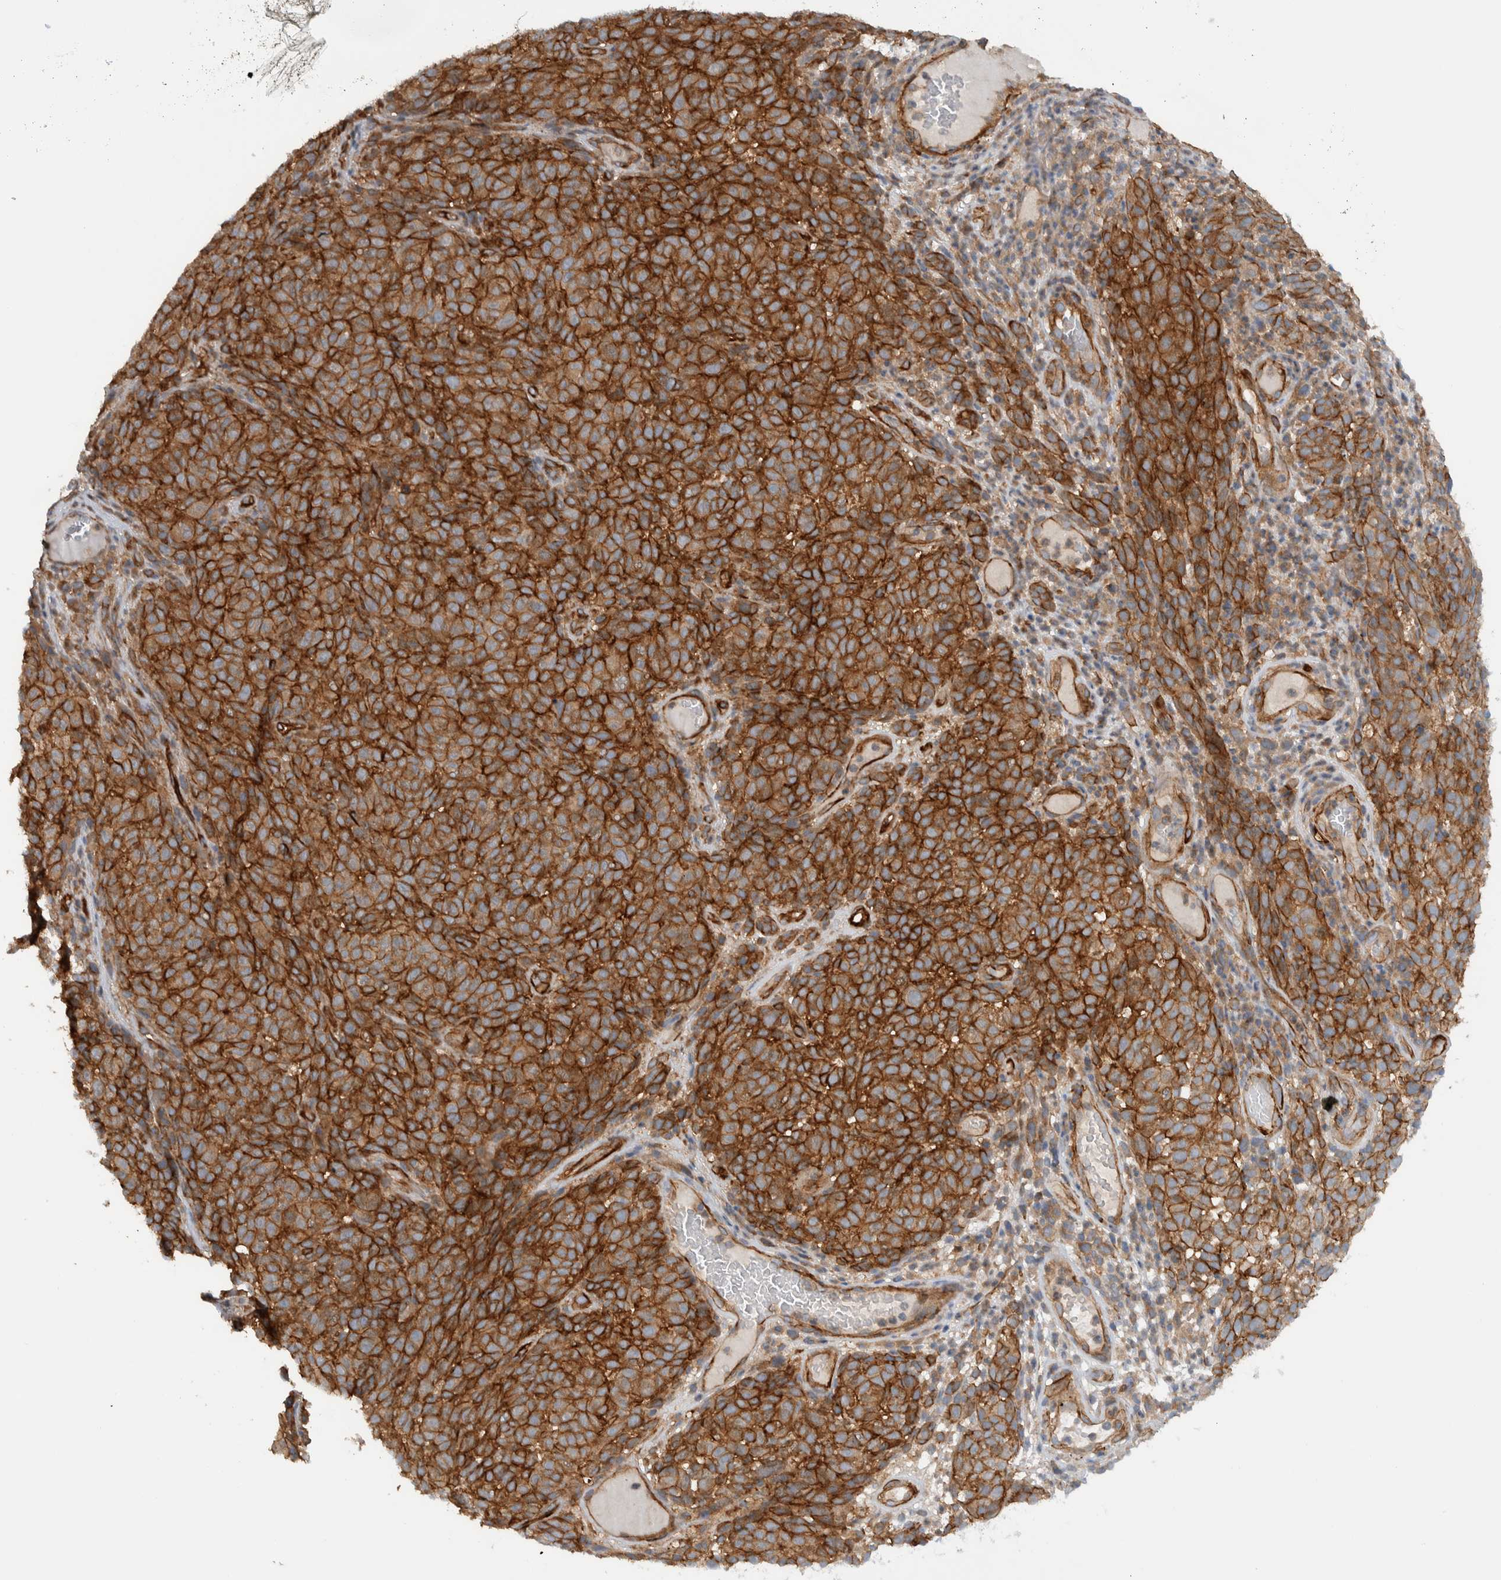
{"staining": {"intensity": "strong", "quantity": ">75%", "location": "cytoplasmic/membranous"}, "tissue": "melanoma", "cell_type": "Tumor cells", "image_type": "cancer", "snomed": [{"axis": "morphology", "description": "Malignant melanoma, NOS"}, {"axis": "topography", "description": "Skin"}], "caption": "DAB (3,3'-diaminobenzidine) immunohistochemical staining of malignant melanoma shows strong cytoplasmic/membranous protein positivity in approximately >75% of tumor cells. The staining was performed using DAB, with brown indicating positive protein expression. Nuclei are stained blue with hematoxylin.", "gene": "MPRIP", "patient": {"sex": "female", "age": 82}}